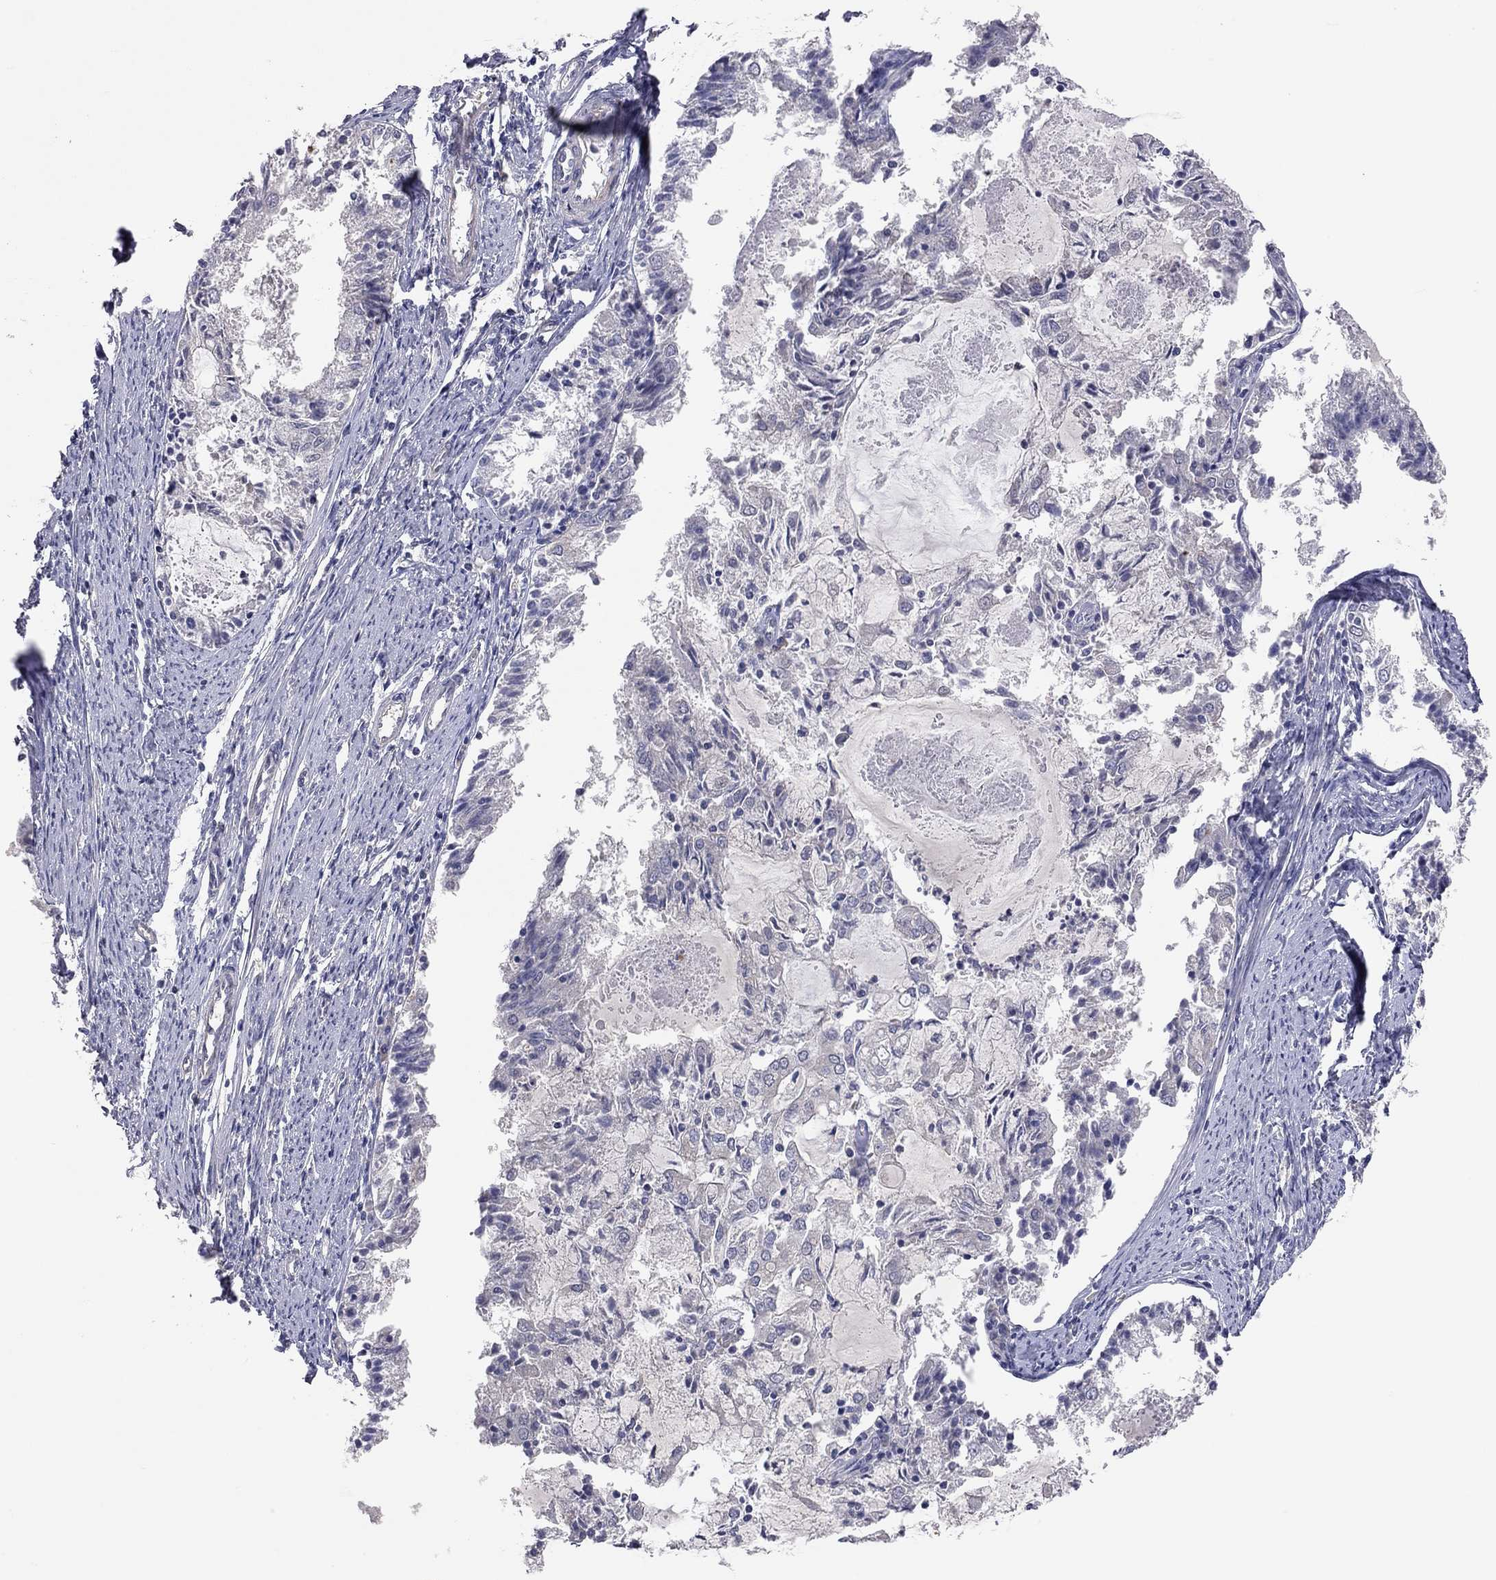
{"staining": {"intensity": "negative", "quantity": "none", "location": "none"}, "tissue": "endometrial cancer", "cell_type": "Tumor cells", "image_type": "cancer", "snomed": [{"axis": "morphology", "description": "Adenocarcinoma, NOS"}, {"axis": "topography", "description": "Endometrium"}], "caption": "This is an immunohistochemistry (IHC) photomicrograph of human endometrial adenocarcinoma. There is no staining in tumor cells.", "gene": "KCNB1", "patient": {"sex": "female", "age": 57}}